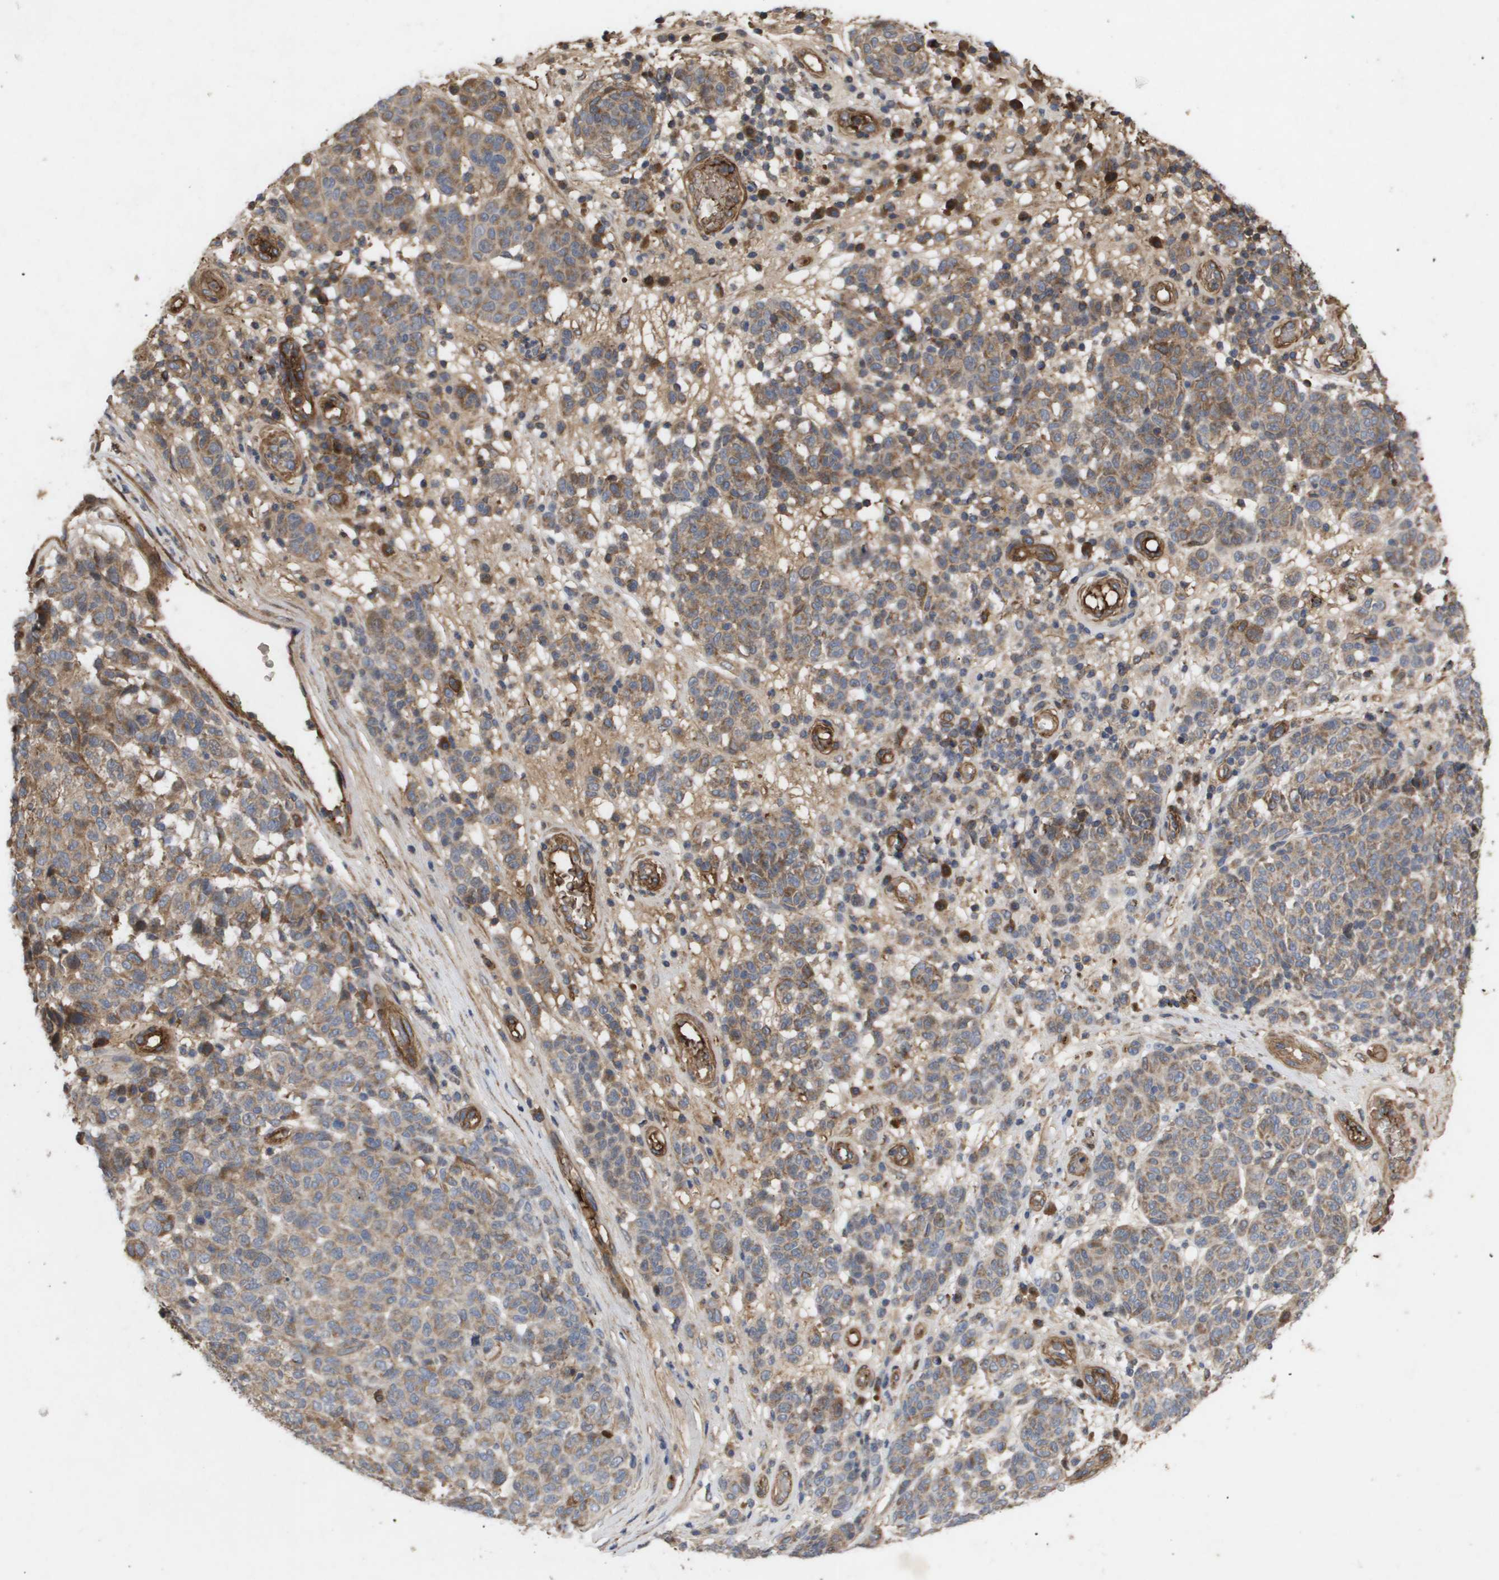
{"staining": {"intensity": "moderate", "quantity": ">75%", "location": "cytoplasmic/membranous"}, "tissue": "melanoma", "cell_type": "Tumor cells", "image_type": "cancer", "snomed": [{"axis": "morphology", "description": "Malignant melanoma, NOS"}, {"axis": "topography", "description": "Skin"}], "caption": "Immunohistochemistry (DAB (3,3'-diaminobenzidine)) staining of human malignant melanoma reveals moderate cytoplasmic/membranous protein staining in about >75% of tumor cells.", "gene": "TNS1", "patient": {"sex": "male", "age": 59}}